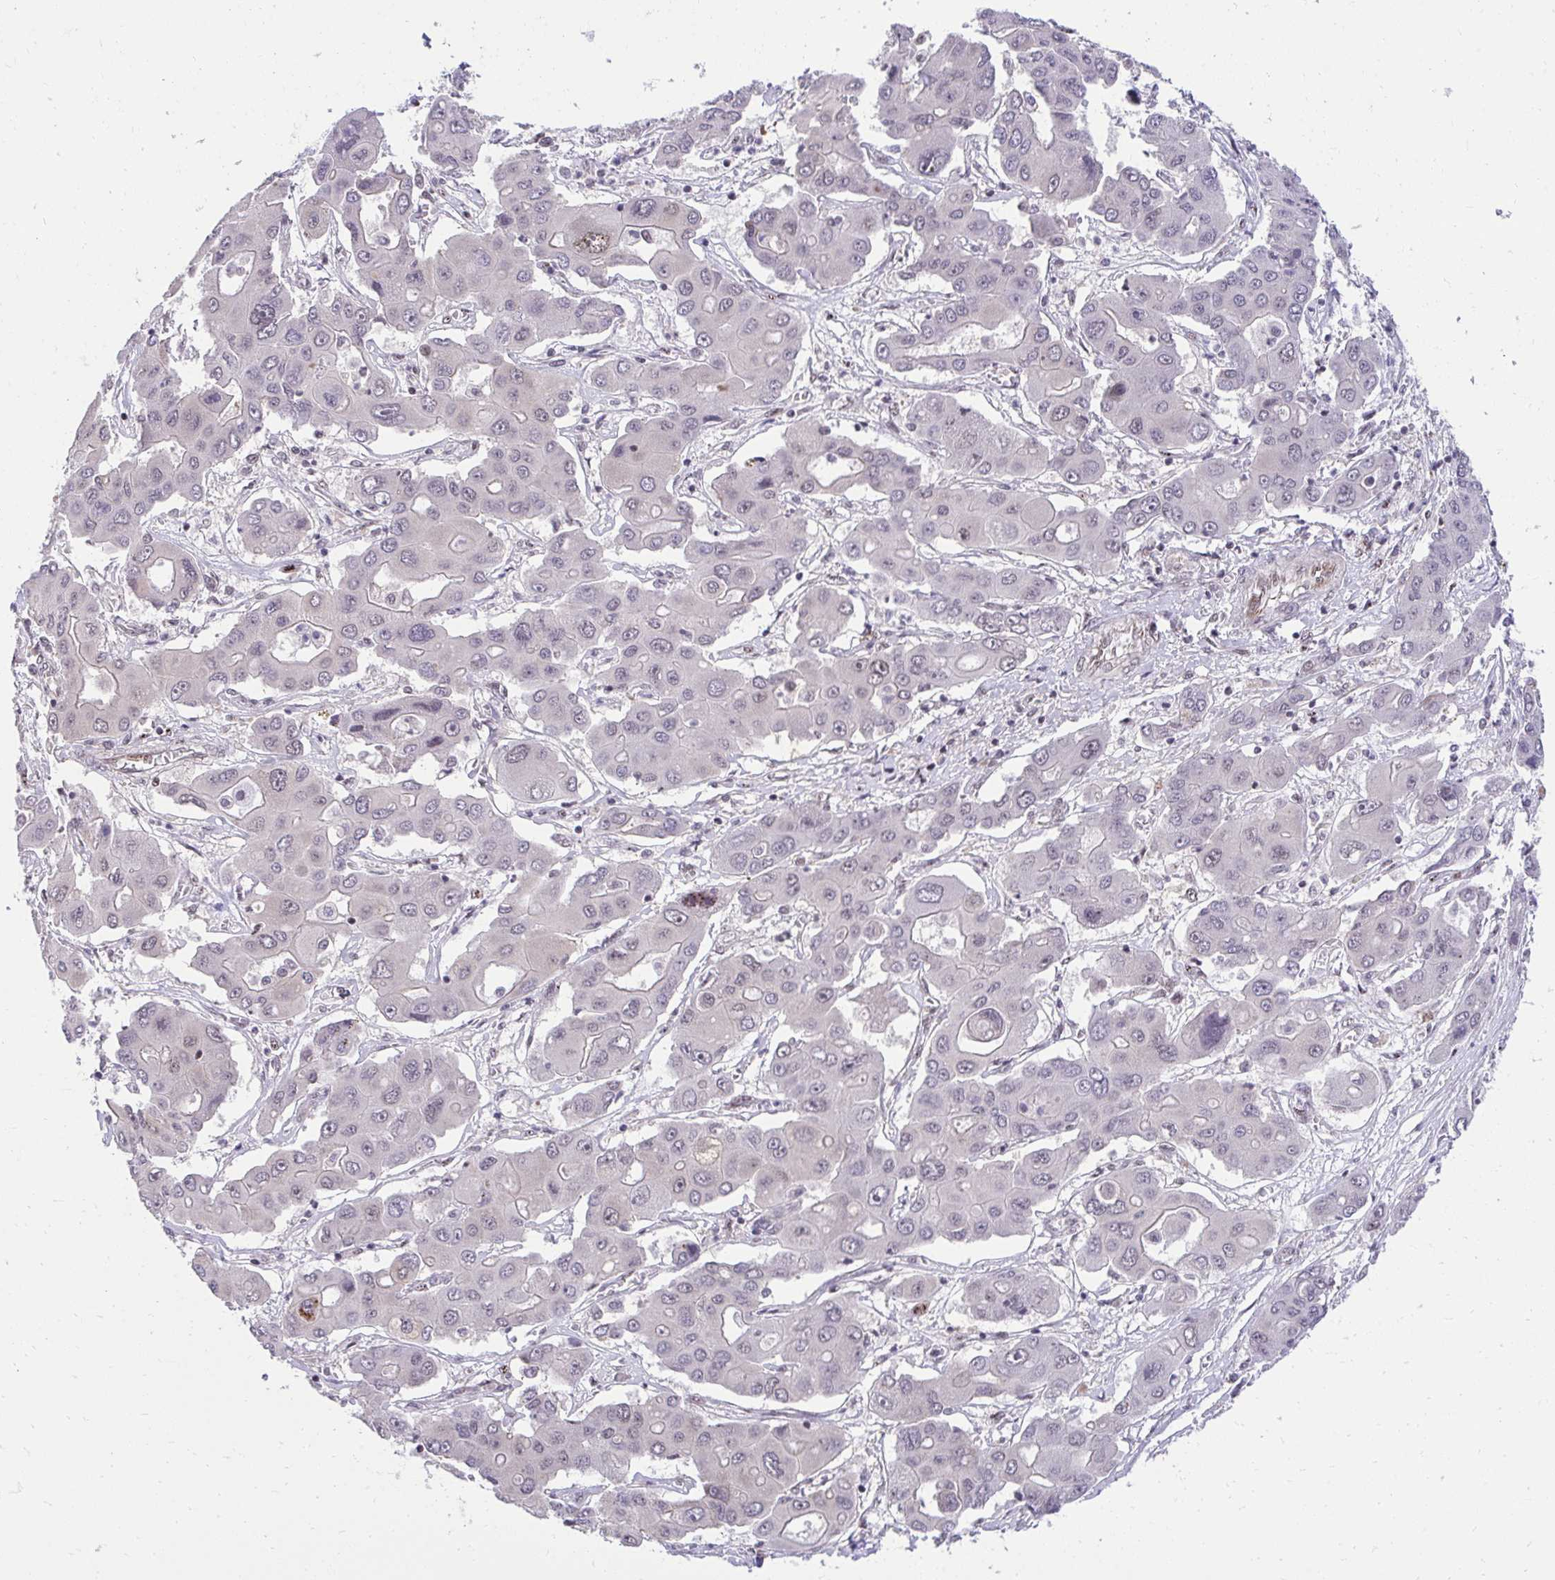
{"staining": {"intensity": "weak", "quantity": "<25%", "location": "nuclear"}, "tissue": "liver cancer", "cell_type": "Tumor cells", "image_type": "cancer", "snomed": [{"axis": "morphology", "description": "Cholangiocarcinoma"}, {"axis": "topography", "description": "Liver"}], "caption": "Immunohistochemistry (IHC) histopathology image of liver cholangiocarcinoma stained for a protein (brown), which demonstrates no positivity in tumor cells.", "gene": "HOXA4", "patient": {"sex": "male", "age": 67}}